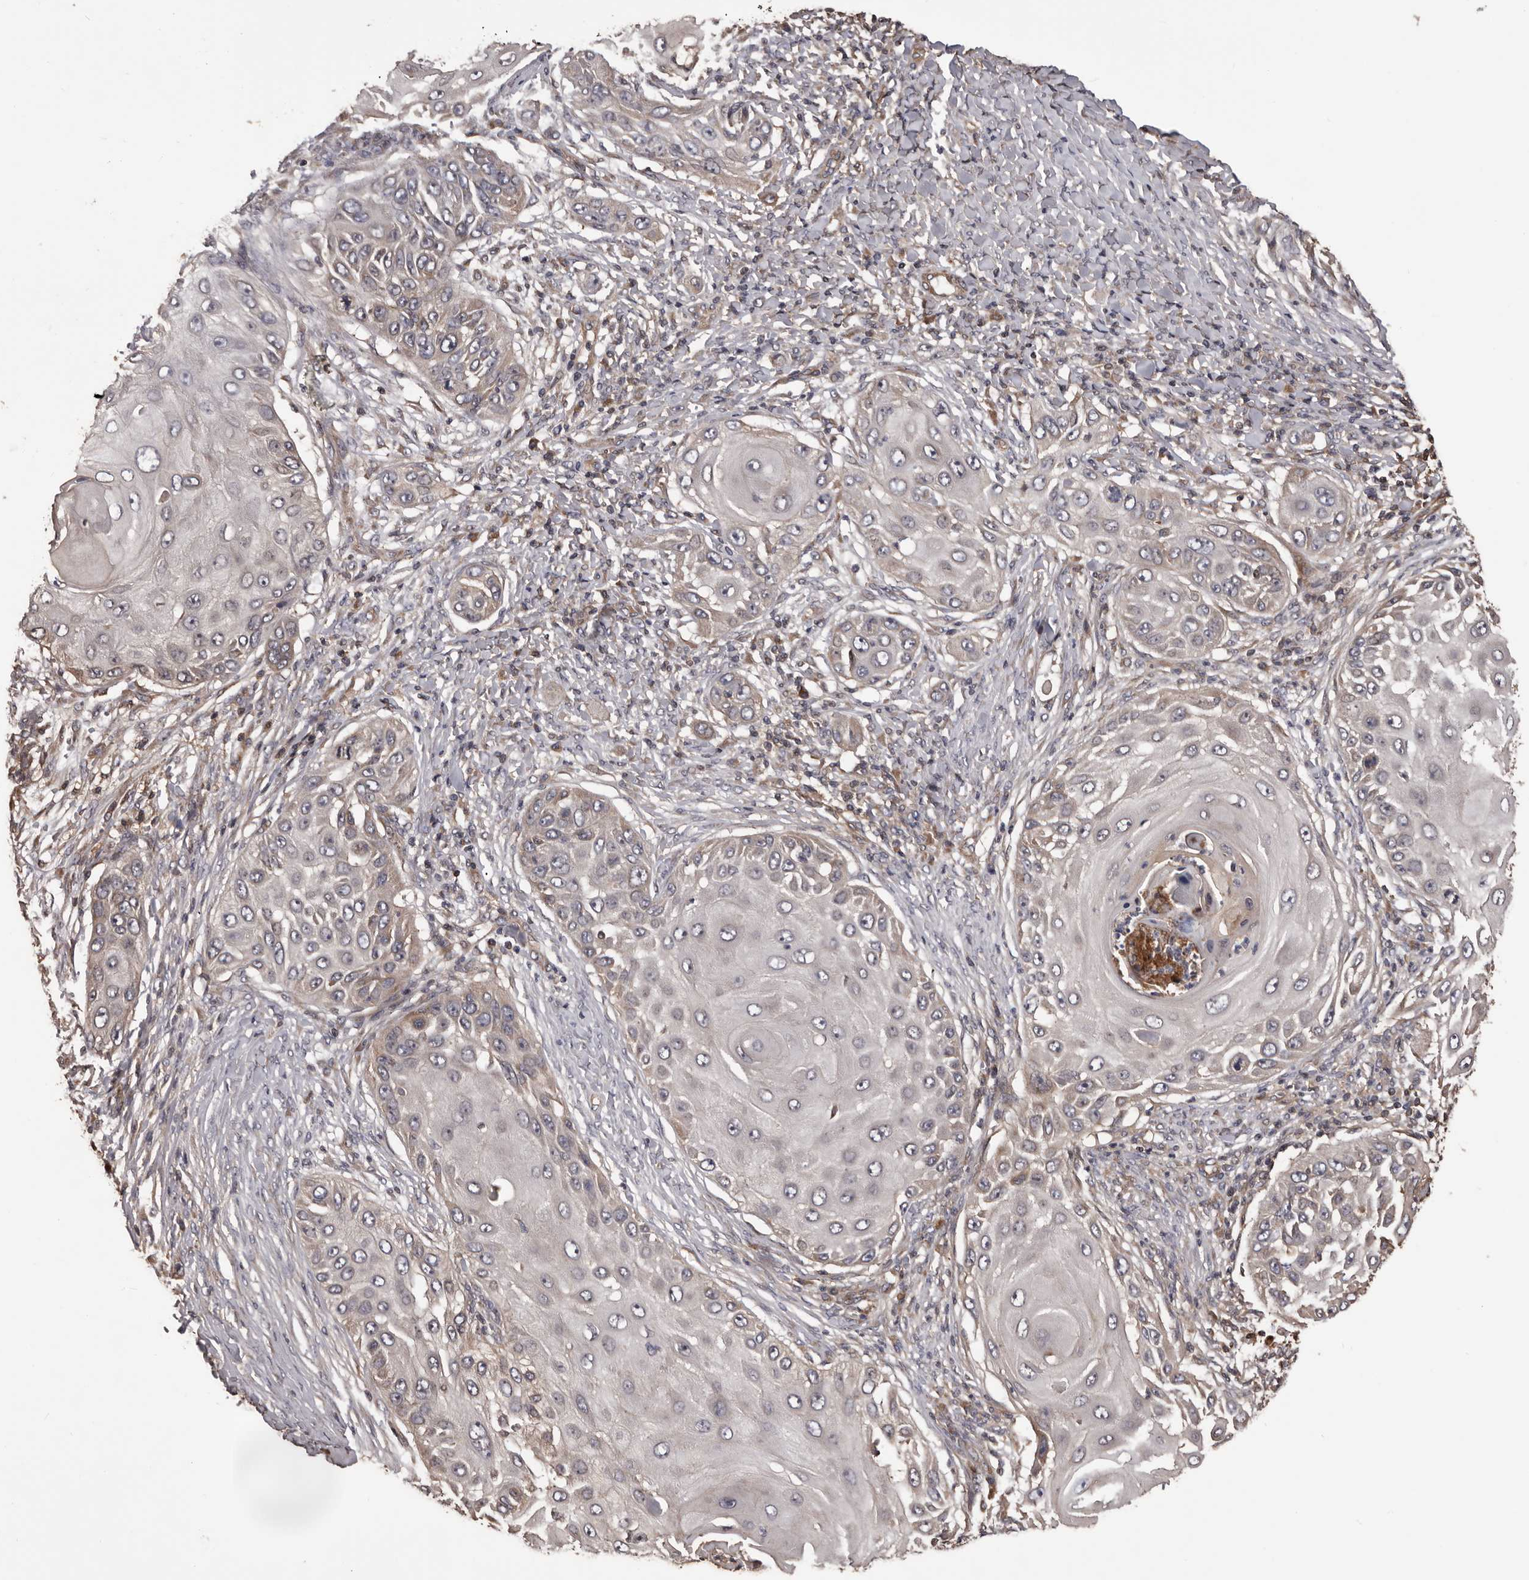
{"staining": {"intensity": "weak", "quantity": "<25%", "location": "cytoplasmic/membranous"}, "tissue": "skin cancer", "cell_type": "Tumor cells", "image_type": "cancer", "snomed": [{"axis": "morphology", "description": "Squamous cell carcinoma, NOS"}, {"axis": "topography", "description": "Skin"}], "caption": "Tumor cells show no significant staining in squamous cell carcinoma (skin).", "gene": "ADAMTS2", "patient": {"sex": "female", "age": 44}}